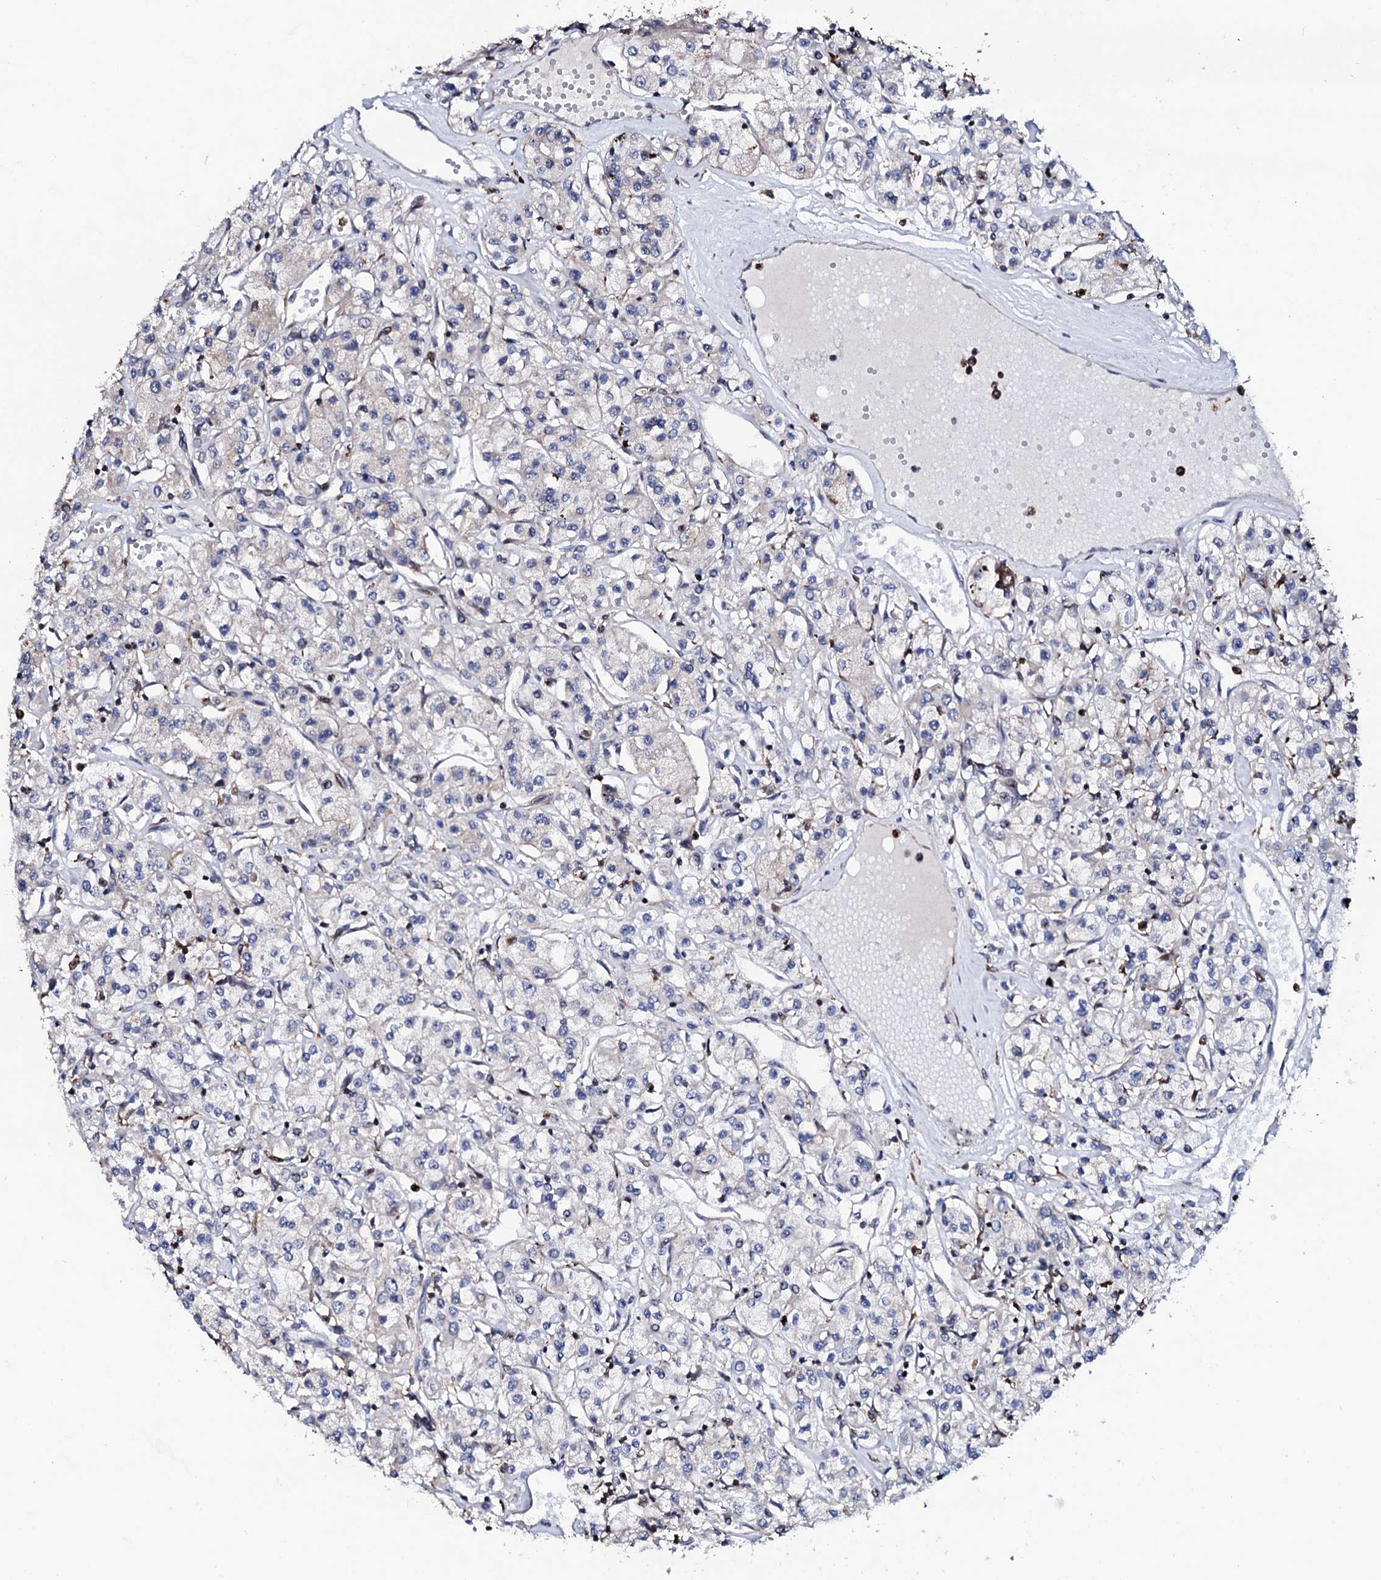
{"staining": {"intensity": "negative", "quantity": "none", "location": "none"}, "tissue": "renal cancer", "cell_type": "Tumor cells", "image_type": "cancer", "snomed": [{"axis": "morphology", "description": "Adenocarcinoma, NOS"}, {"axis": "topography", "description": "Kidney"}], "caption": "Micrograph shows no protein positivity in tumor cells of renal cancer (adenocarcinoma) tissue.", "gene": "TCIRG1", "patient": {"sex": "female", "age": 59}}